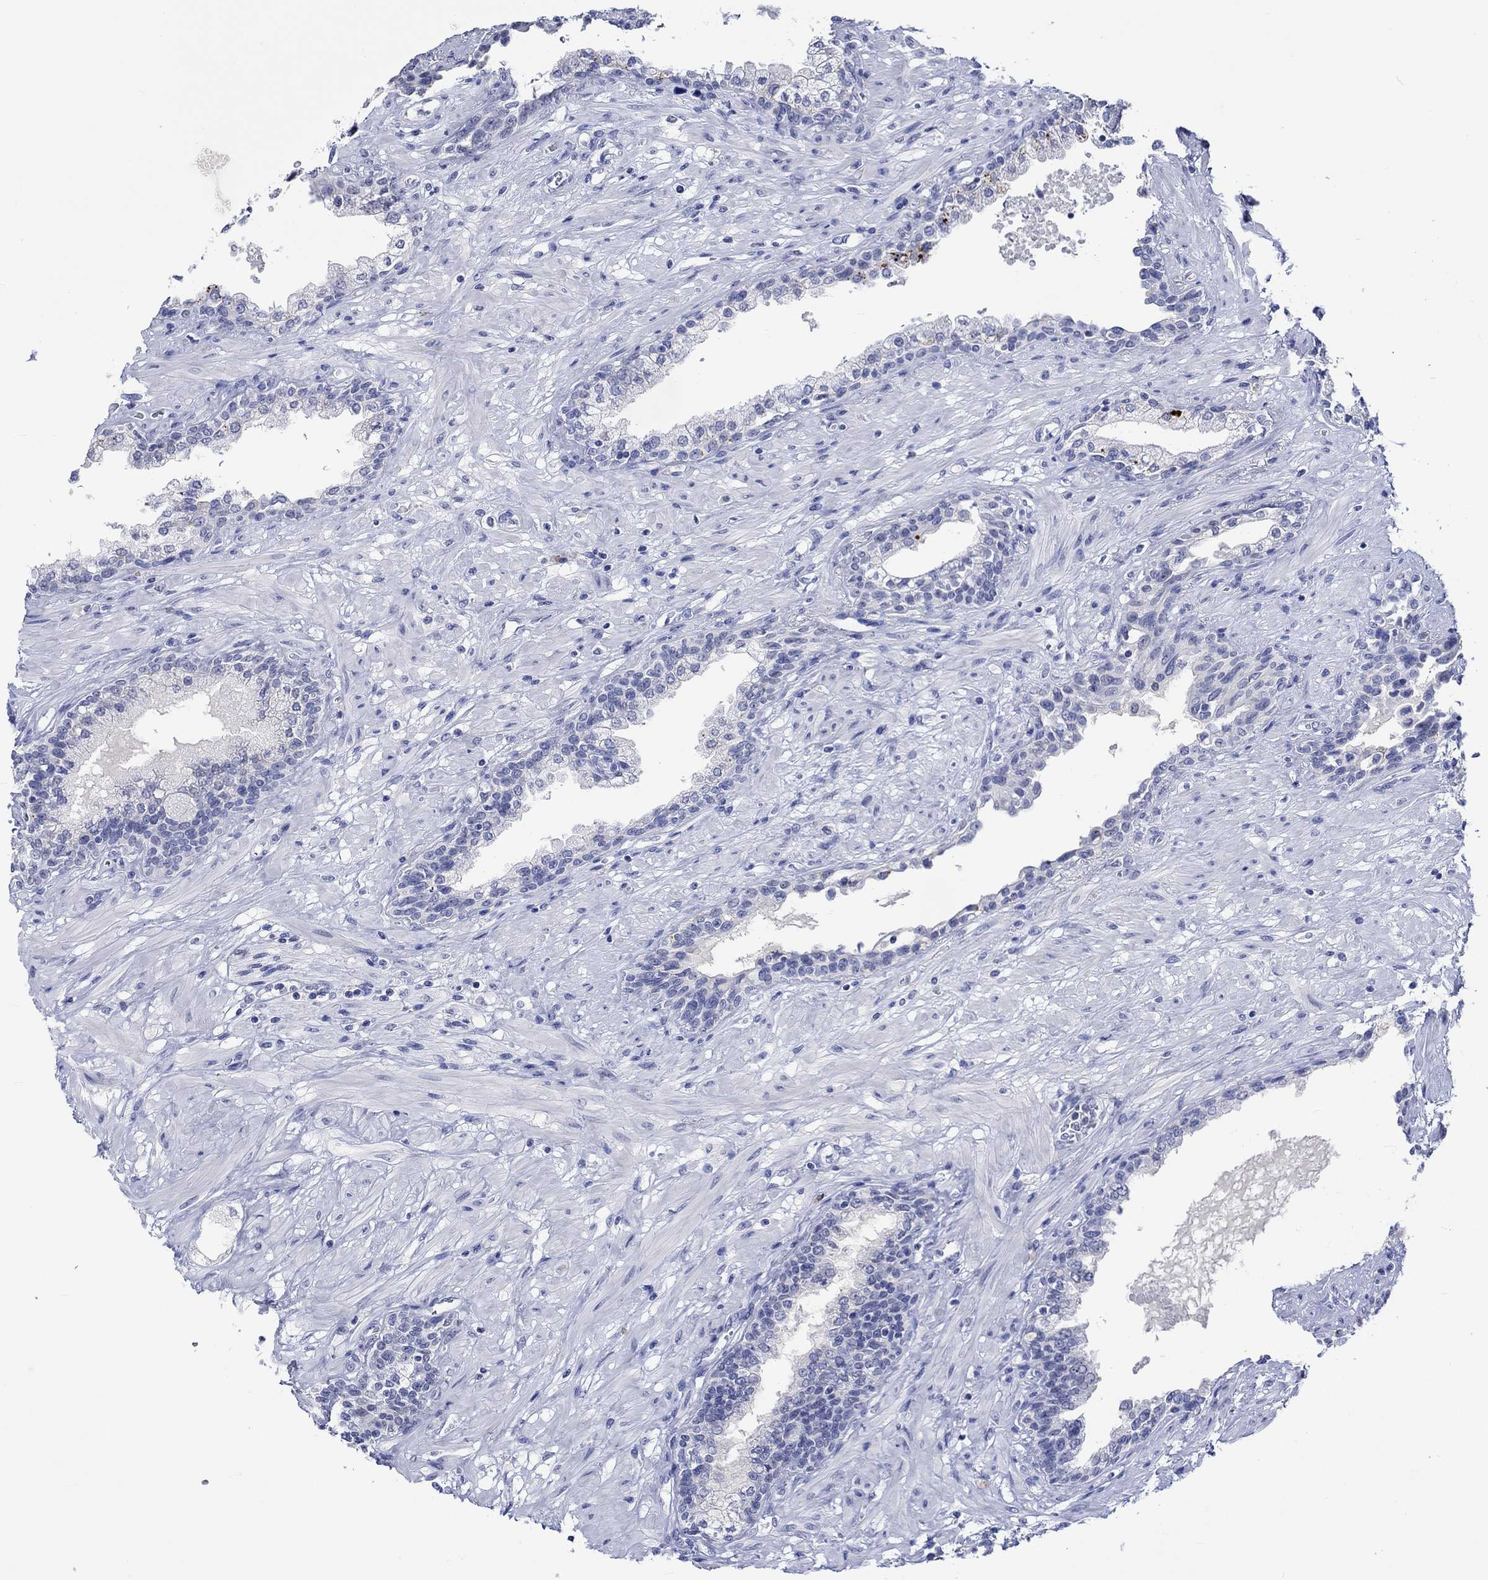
{"staining": {"intensity": "negative", "quantity": "none", "location": "none"}, "tissue": "prostate", "cell_type": "Glandular cells", "image_type": "normal", "snomed": [{"axis": "morphology", "description": "Normal tissue, NOS"}, {"axis": "topography", "description": "Prostate"}], "caption": "An IHC photomicrograph of benign prostate is shown. There is no staining in glandular cells of prostate.", "gene": "KLHL35", "patient": {"sex": "male", "age": 63}}